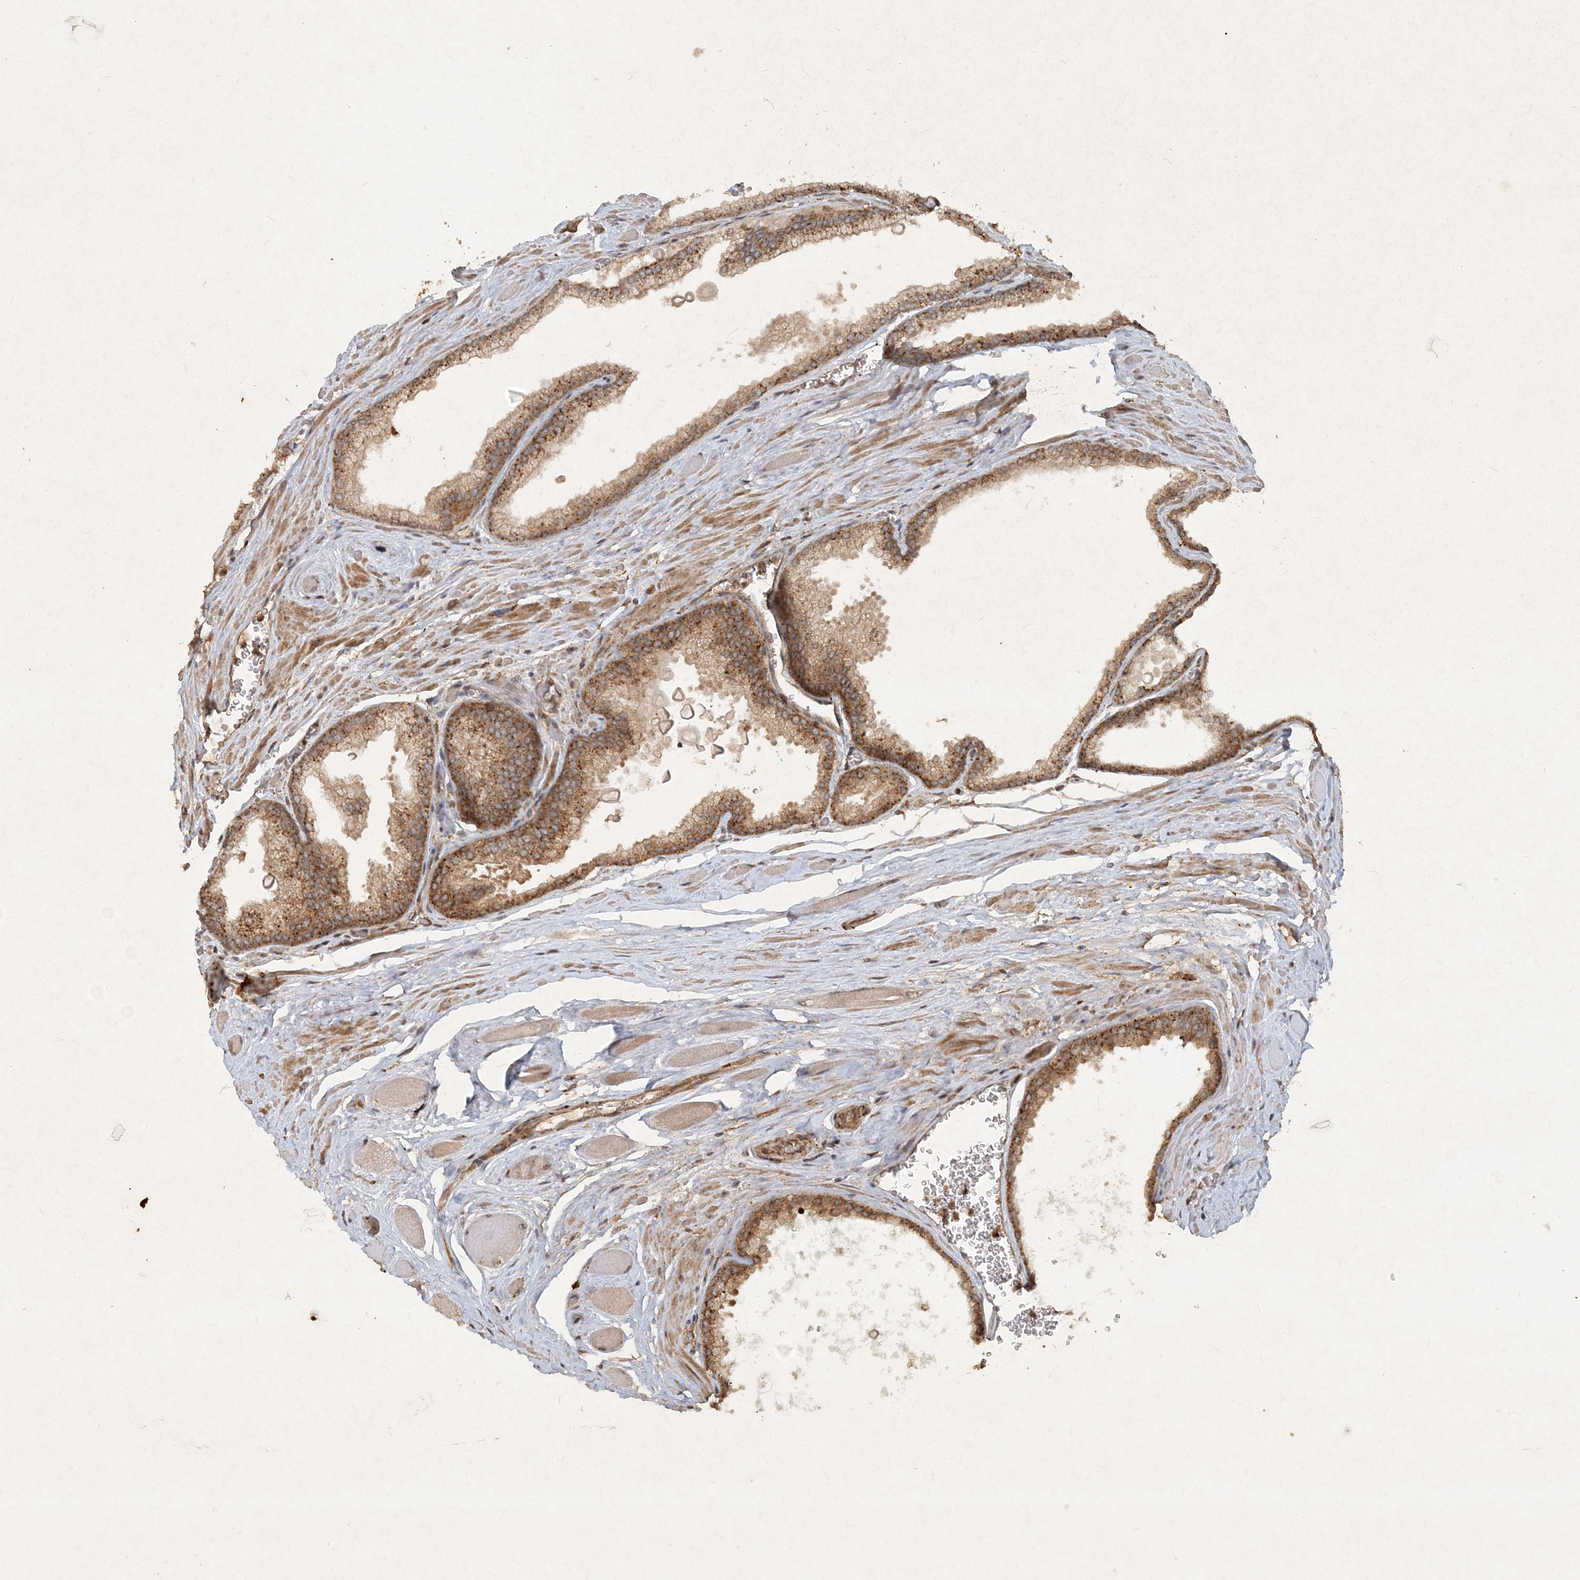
{"staining": {"intensity": "moderate", "quantity": ">75%", "location": "cytoplasmic/membranous"}, "tissue": "prostate cancer", "cell_type": "Tumor cells", "image_type": "cancer", "snomed": [{"axis": "morphology", "description": "Adenocarcinoma, Low grade"}, {"axis": "topography", "description": "Prostate"}], "caption": "Human prostate cancer stained with a brown dye shows moderate cytoplasmic/membranous positive expression in approximately >75% of tumor cells.", "gene": "NARS1", "patient": {"sex": "male", "age": 59}}